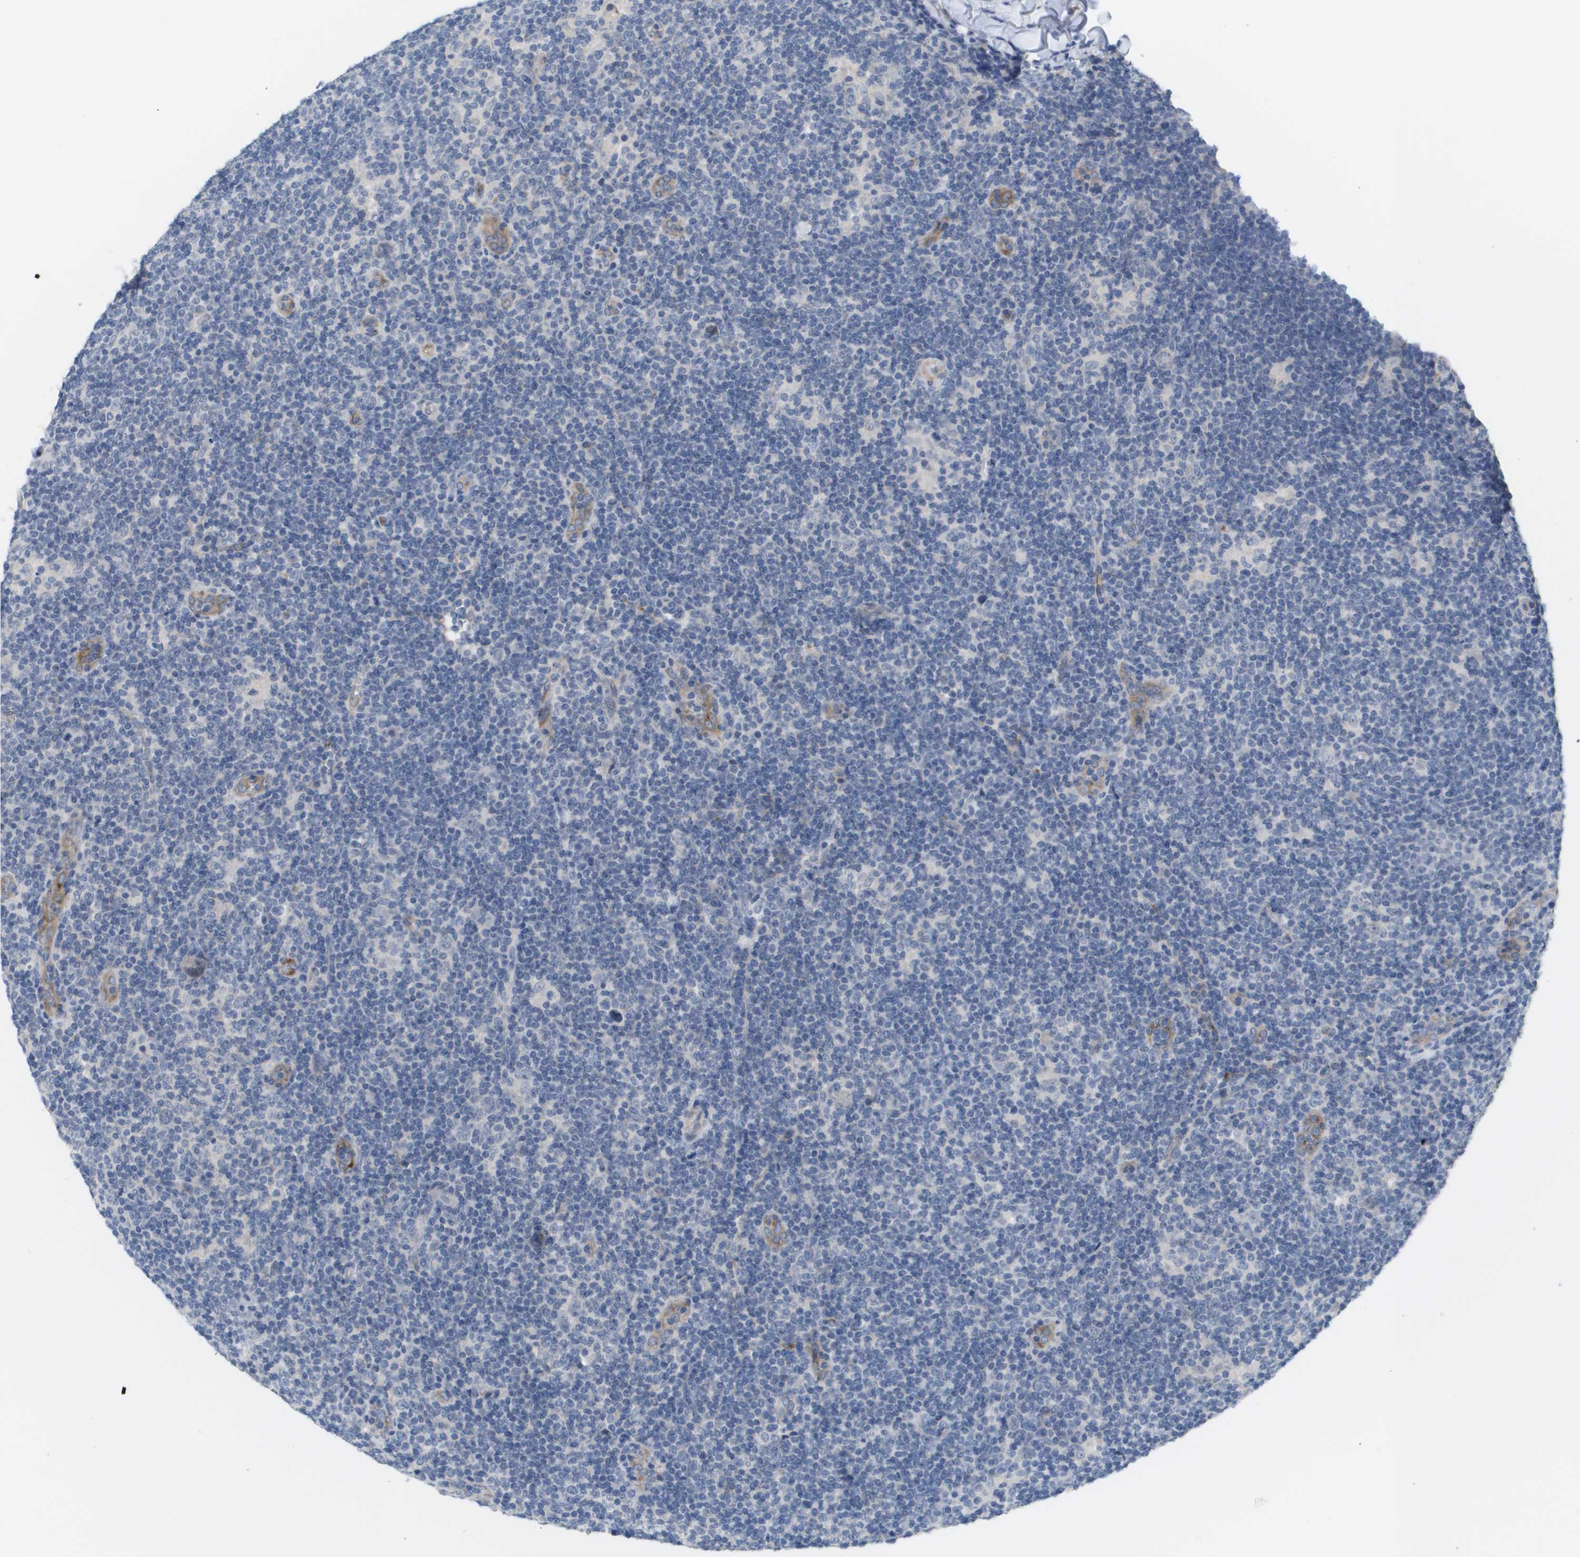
{"staining": {"intensity": "negative", "quantity": "none", "location": "none"}, "tissue": "lymphoma", "cell_type": "Tumor cells", "image_type": "cancer", "snomed": [{"axis": "morphology", "description": "Hodgkin's disease, NOS"}, {"axis": "topography", "description": "Lymph node"}], "caption": "The immunohistochemistry (IHC) histopathology image has no significant staining in tumor cells of Hodgkin's disease tissue.", "gene": "ANGPT2", "patient": {"sex": "female", "age": 57}}